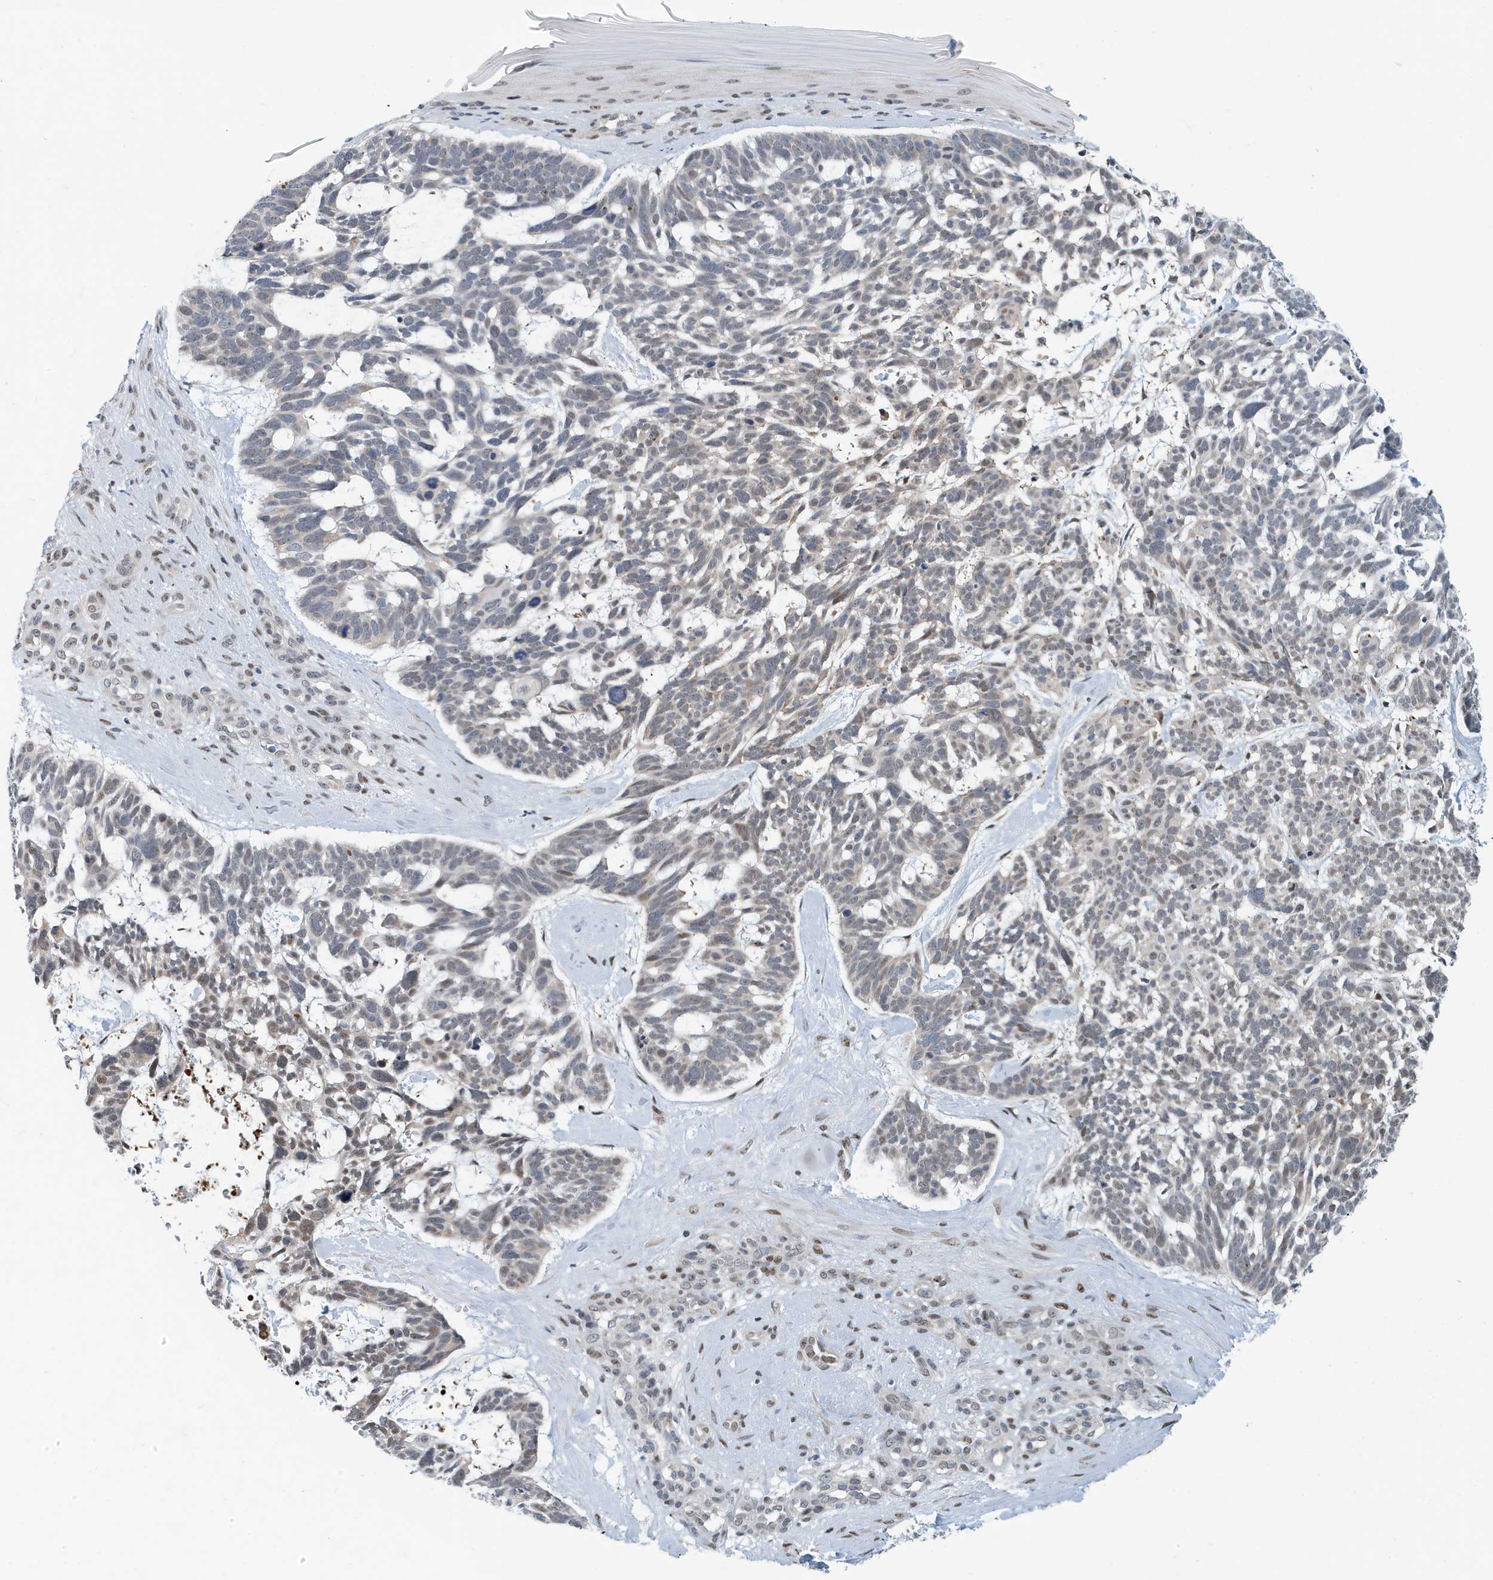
{"staining": {"intensity": "weak", "quantity": "<25%", "location": "nuclear"}, "tissue": "skin cancer", "cell_type": "Tumor cells", "image_type": "cancer", "snomed": [{"axis": "morphology", "description": "Basal cell carcinoma"}, {"axis": "topography", "description": "Skin"}], "caption": "This is an IHC image of human basal cell carcinoma (skin). There is no positivity in tumor cells.", "gene": "KIF15", "patient": {"sex": "male", "age": 88}}